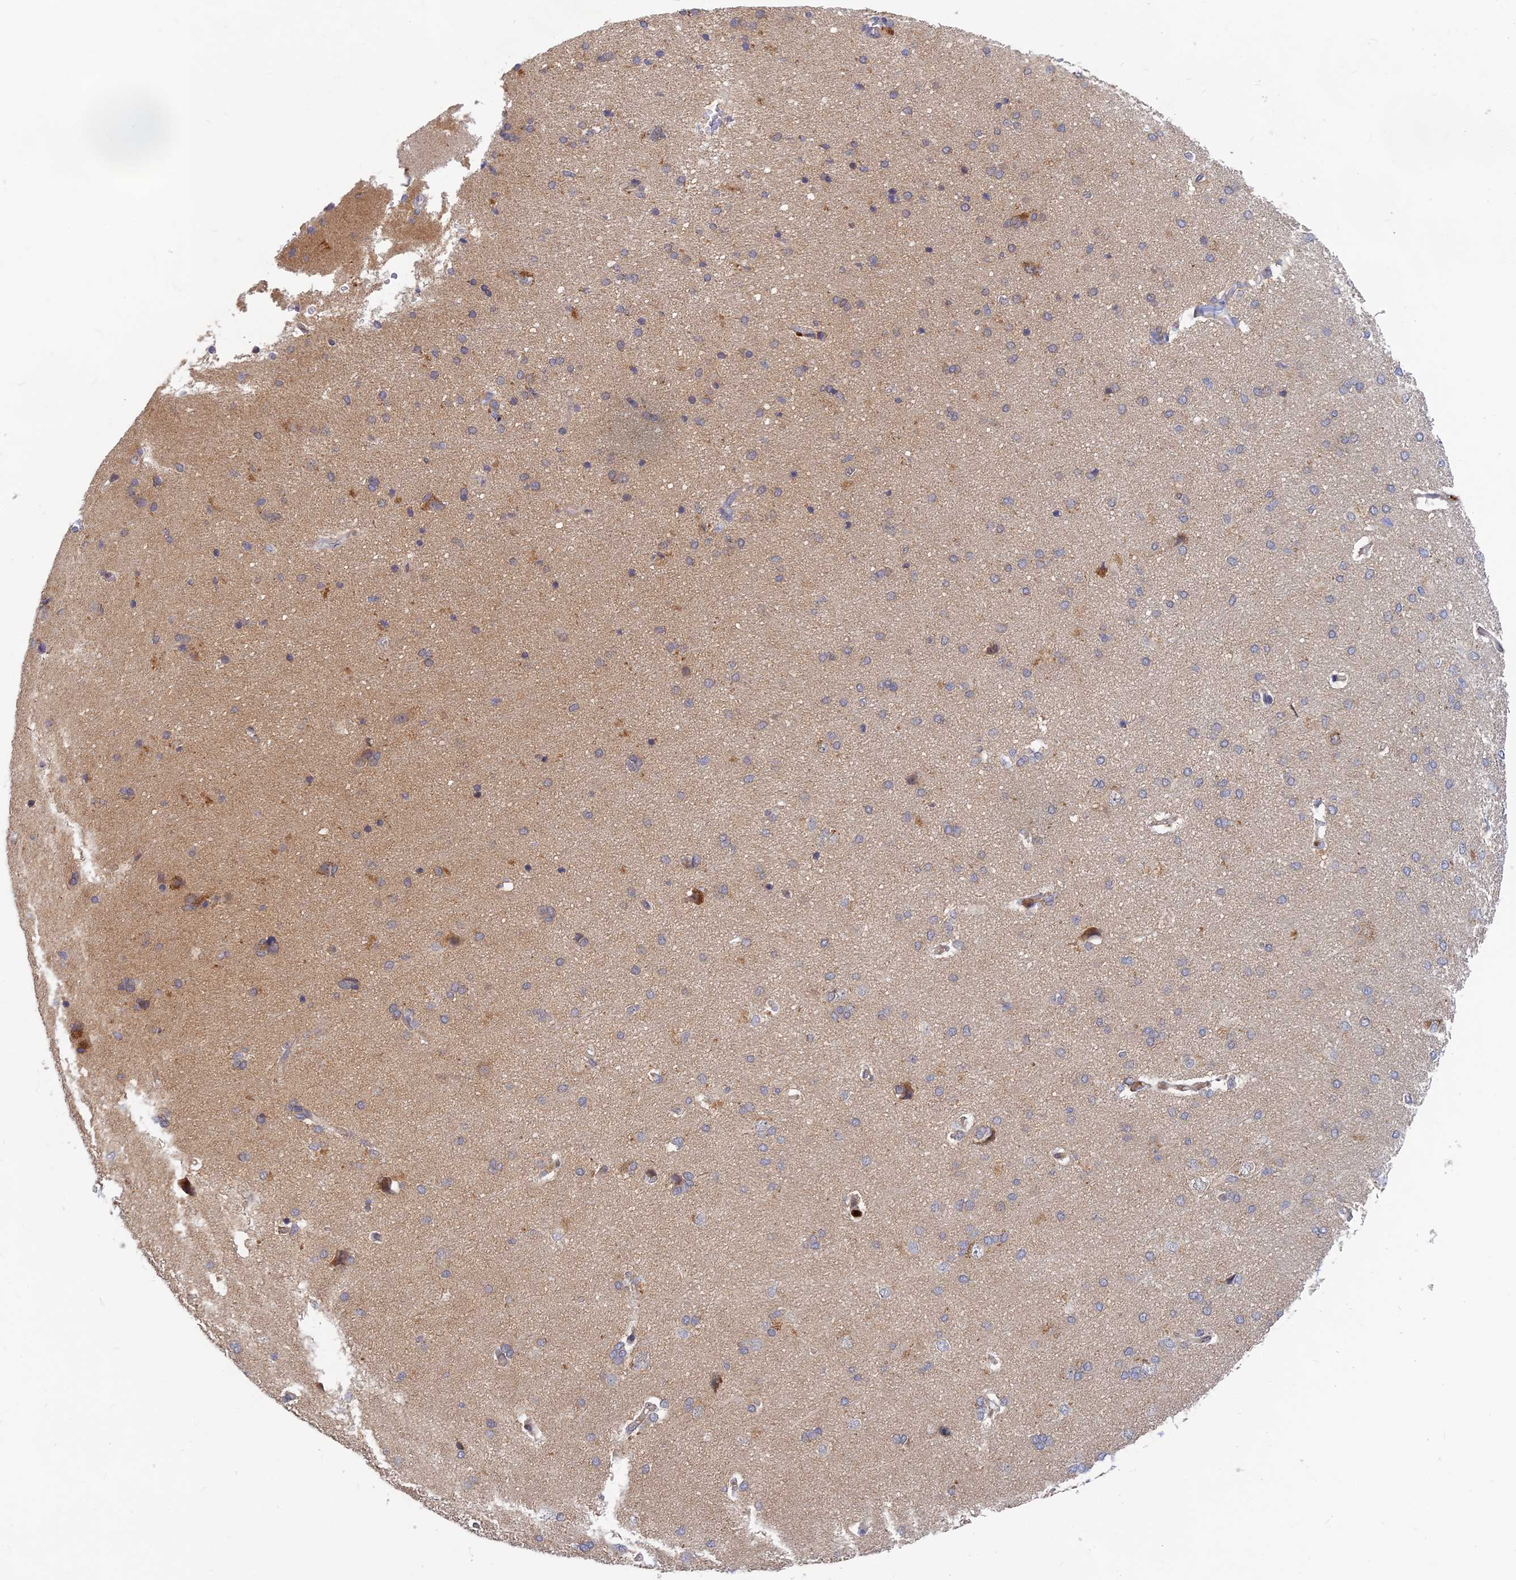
{"staining": {"intensity": "weak", "quantity": "<25%", "location": "cytoplasmic/membranous"}, "tissue": "cerebral cortex", "cell_type": "Endothelial cells", "image_type": "normal", "snomed": [{"axis": "morphology", "description": "Normal tissue, NOS"}, {"axis": "topography", "description": "Cerebral cortex"}], "caption": "Cerebral cortex stained for a protein using IHC reveals no expression endothelial cells.", "gene": "FAM151B", "patient": {"sex": "male", "age": 62}}